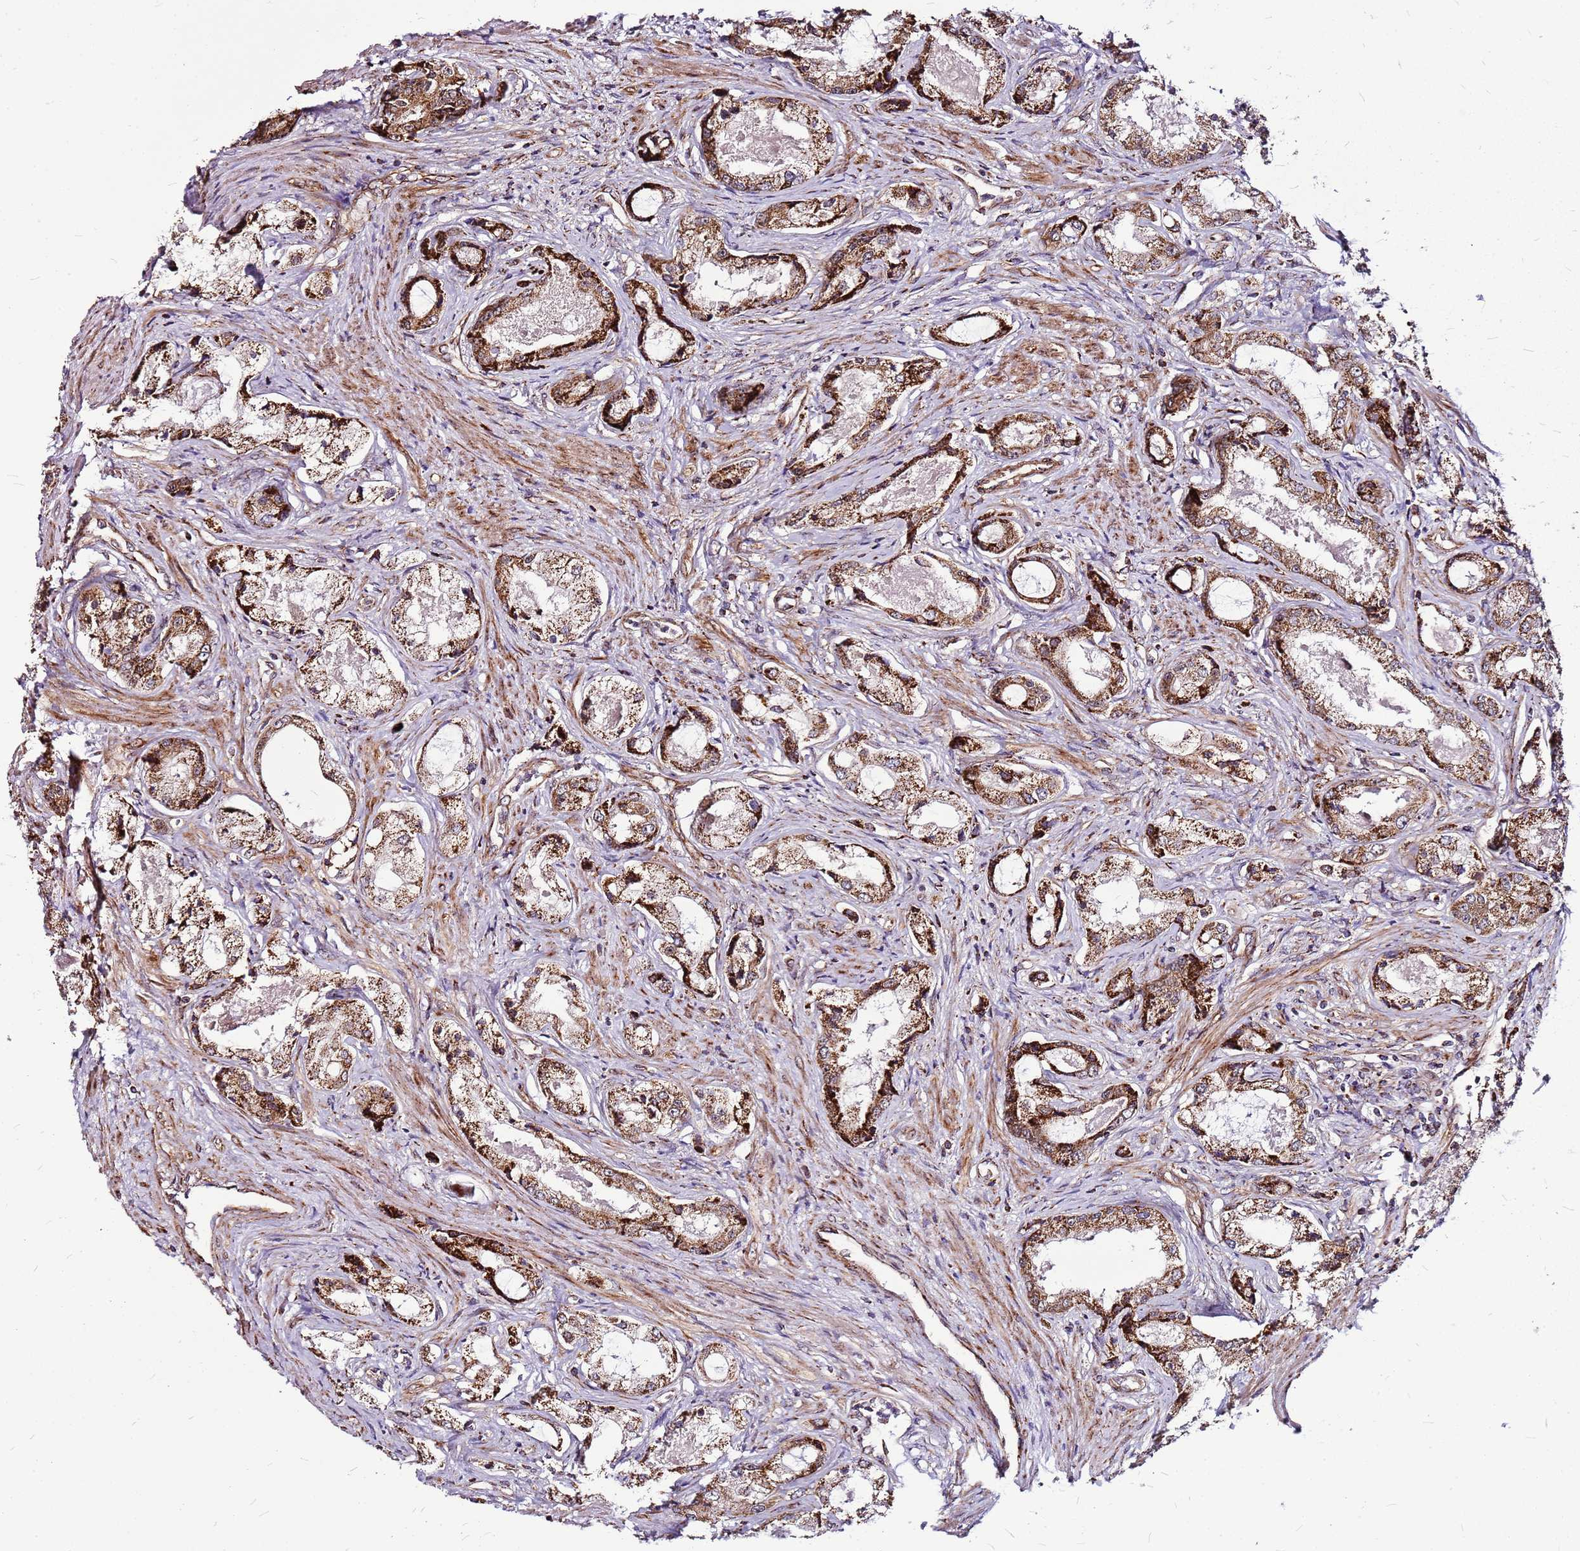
{"staining": {"intensity": "strong", "quantity": ">75%", "location": "cytoplasmic/membranous"}, "tissue": "prostate cancer", "cell_type": "Tumor cells", "image_type": "cancer", "snomed": [{"axis": "morphology", "description": "Adenocarcinoma, Low grade"}, {"axis": "topography", "description": "Prostate"}], "caption": "Immunohistochemistry (IHC) histopathology image of human prostate low-grade adenocarcinoma stained for a protein (brown), which displays high levels of strong cytoplasmic/membranous staining in approximately >75% of tumor cells.", "gene": "OR51T1", "patient": {"sex": "male", "age": 68}}